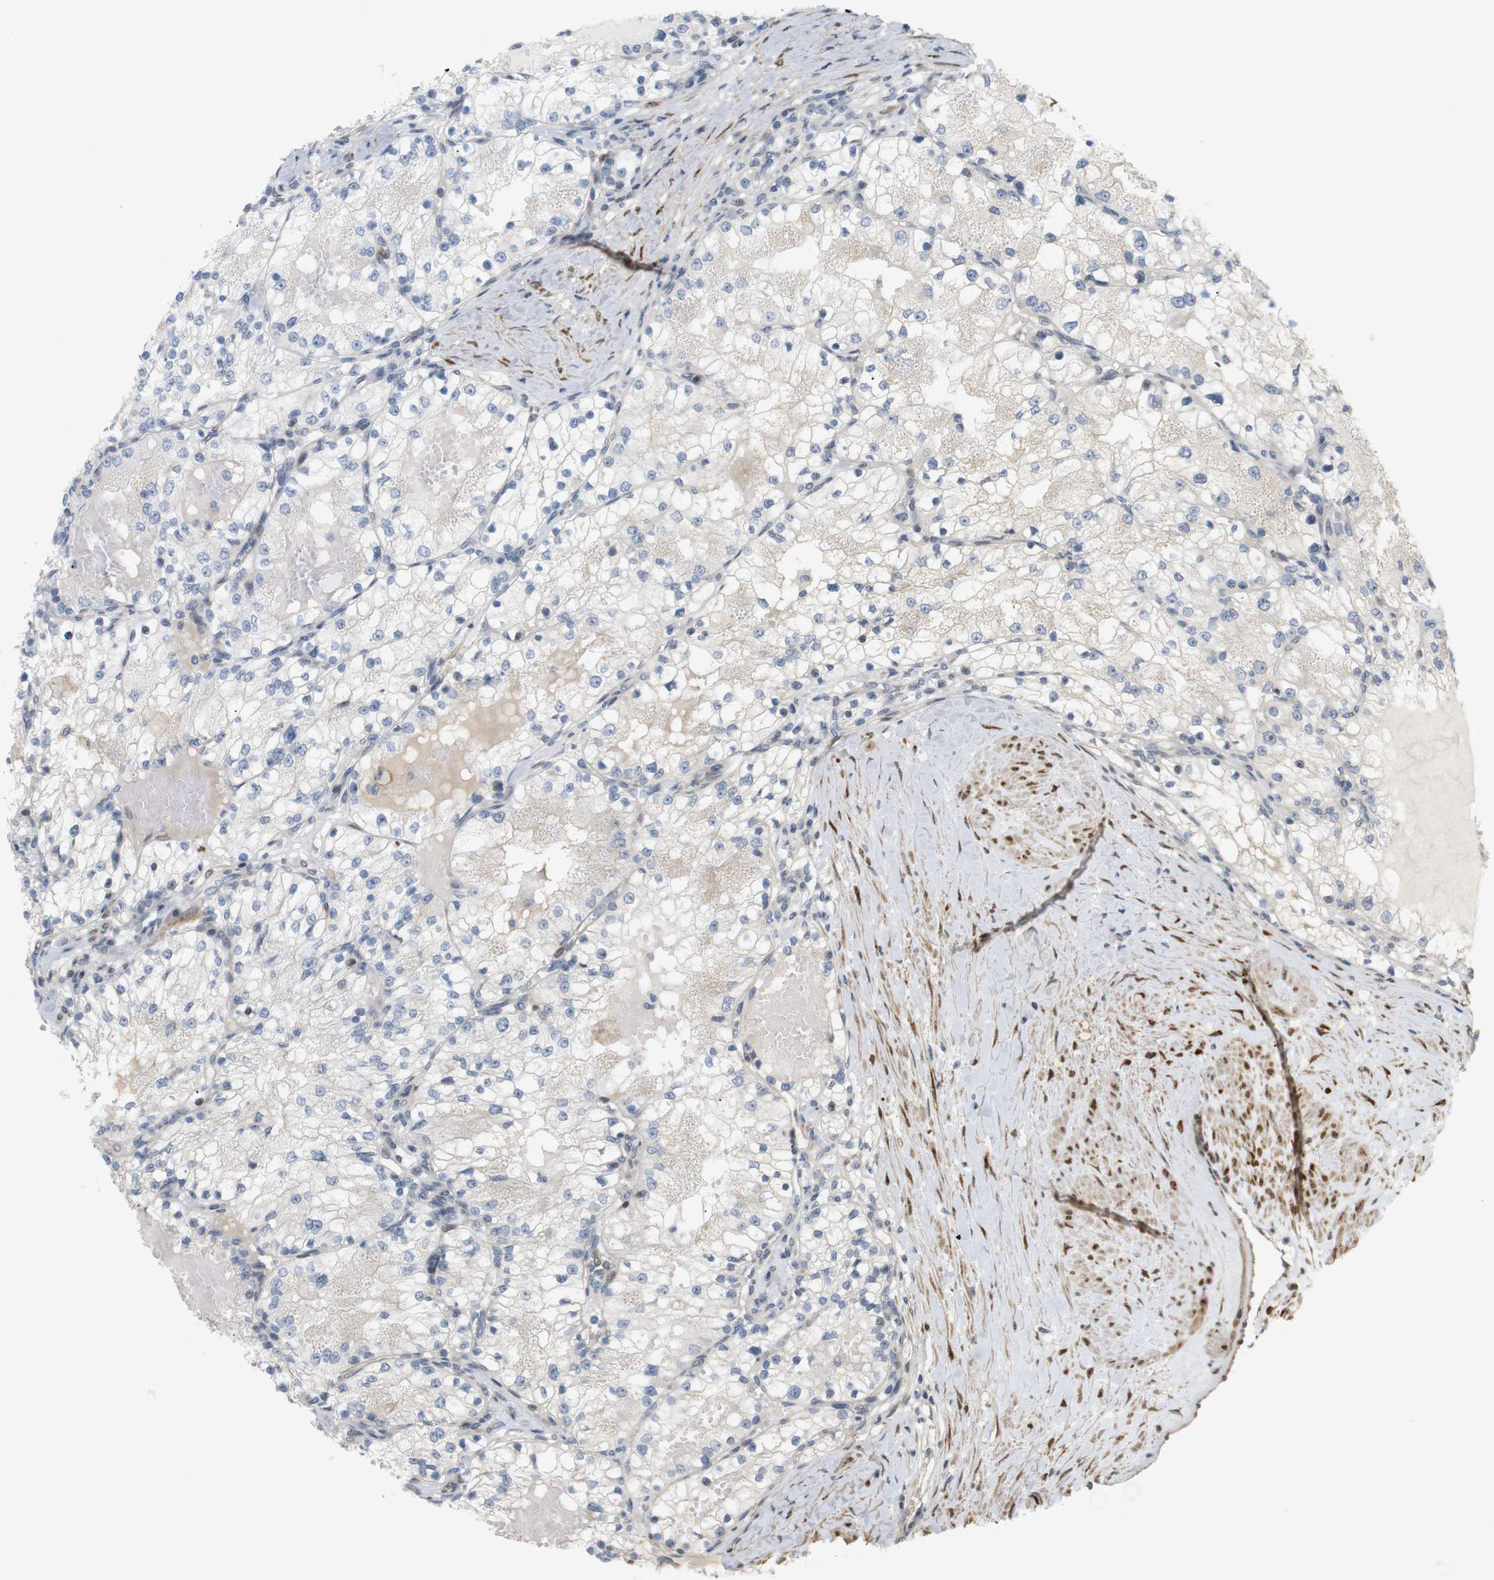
{"staining": {"intensity": "negative", "quantity": "none", "location": "none"}, "tissue": "renal cancer", "cell_type": "Tumor cells", "image_type": "cancer", "snomed": [{"axis": "morphology", "description": "Adenocarcinoma, NOS"}, {"axis": "topography", "description": "Kidney"}], "caption": "Tumor cells are negative for protein expression in human adenocarcinoma (renal).", "gene": "PPP1R14A", "patient": {"sex": "male", "age": 68}}